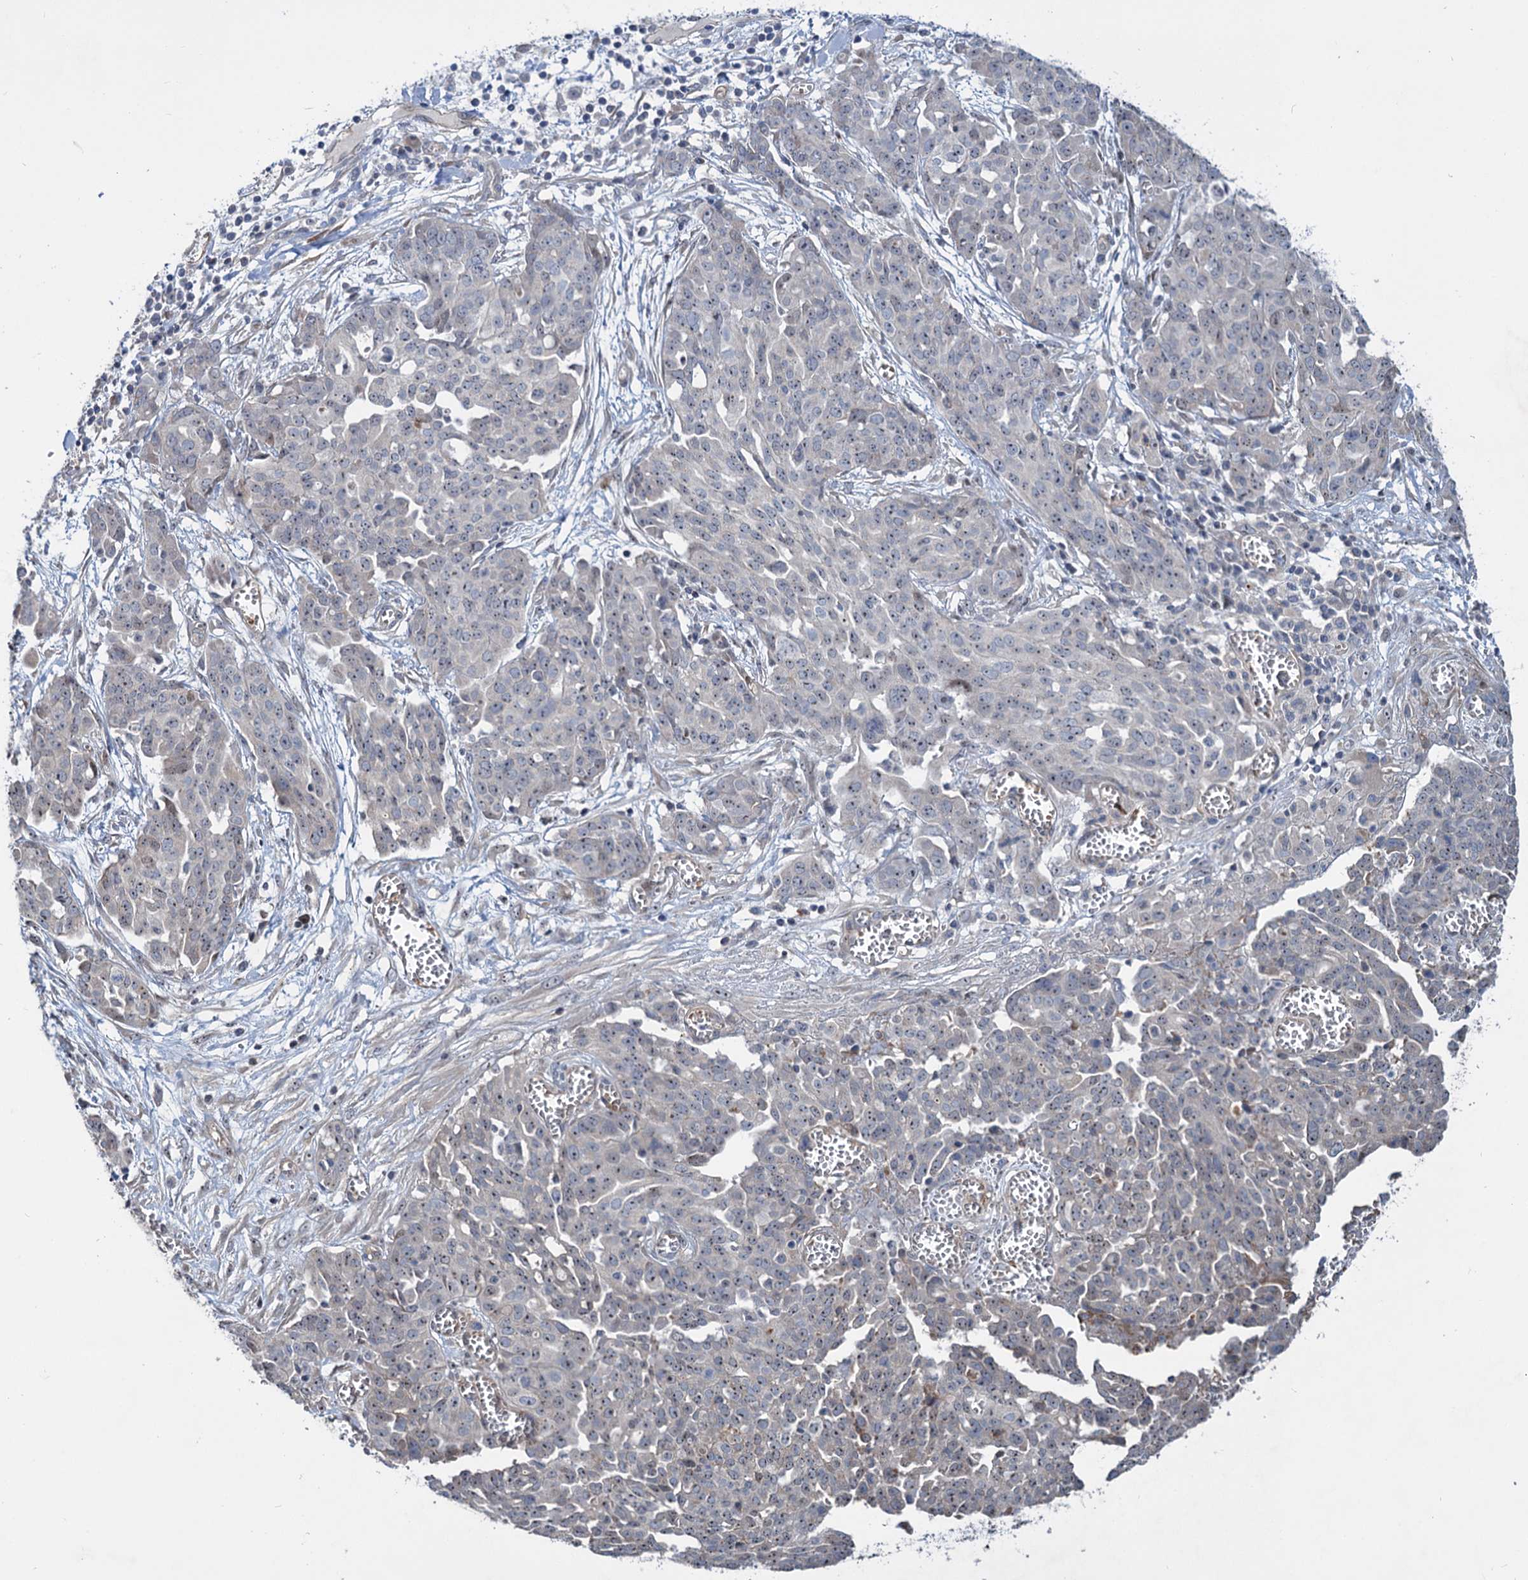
{"staining": {"intensity": "weak", "quantity": "<25%", "location": "nuclear"}, "tissue": "ovarian cancer", "cell_type": "Tumor cells", "image_type": "cancer", "snomed": [{"axis": "morphology", "description": "Cystadenocarcinoma, serous, NOS"}, {"axis": "topography", "description": "Soft tissue"}, {"axis": "topography", "description": "Ovary"}], "caption": "This is an immunohistochemistry micrograph of serous cystadenocarcinoma (ovarian). There is no expression in tumor cells.", "gene": "PTDSS2", "patient": {"sex": "female", "age": 57}}